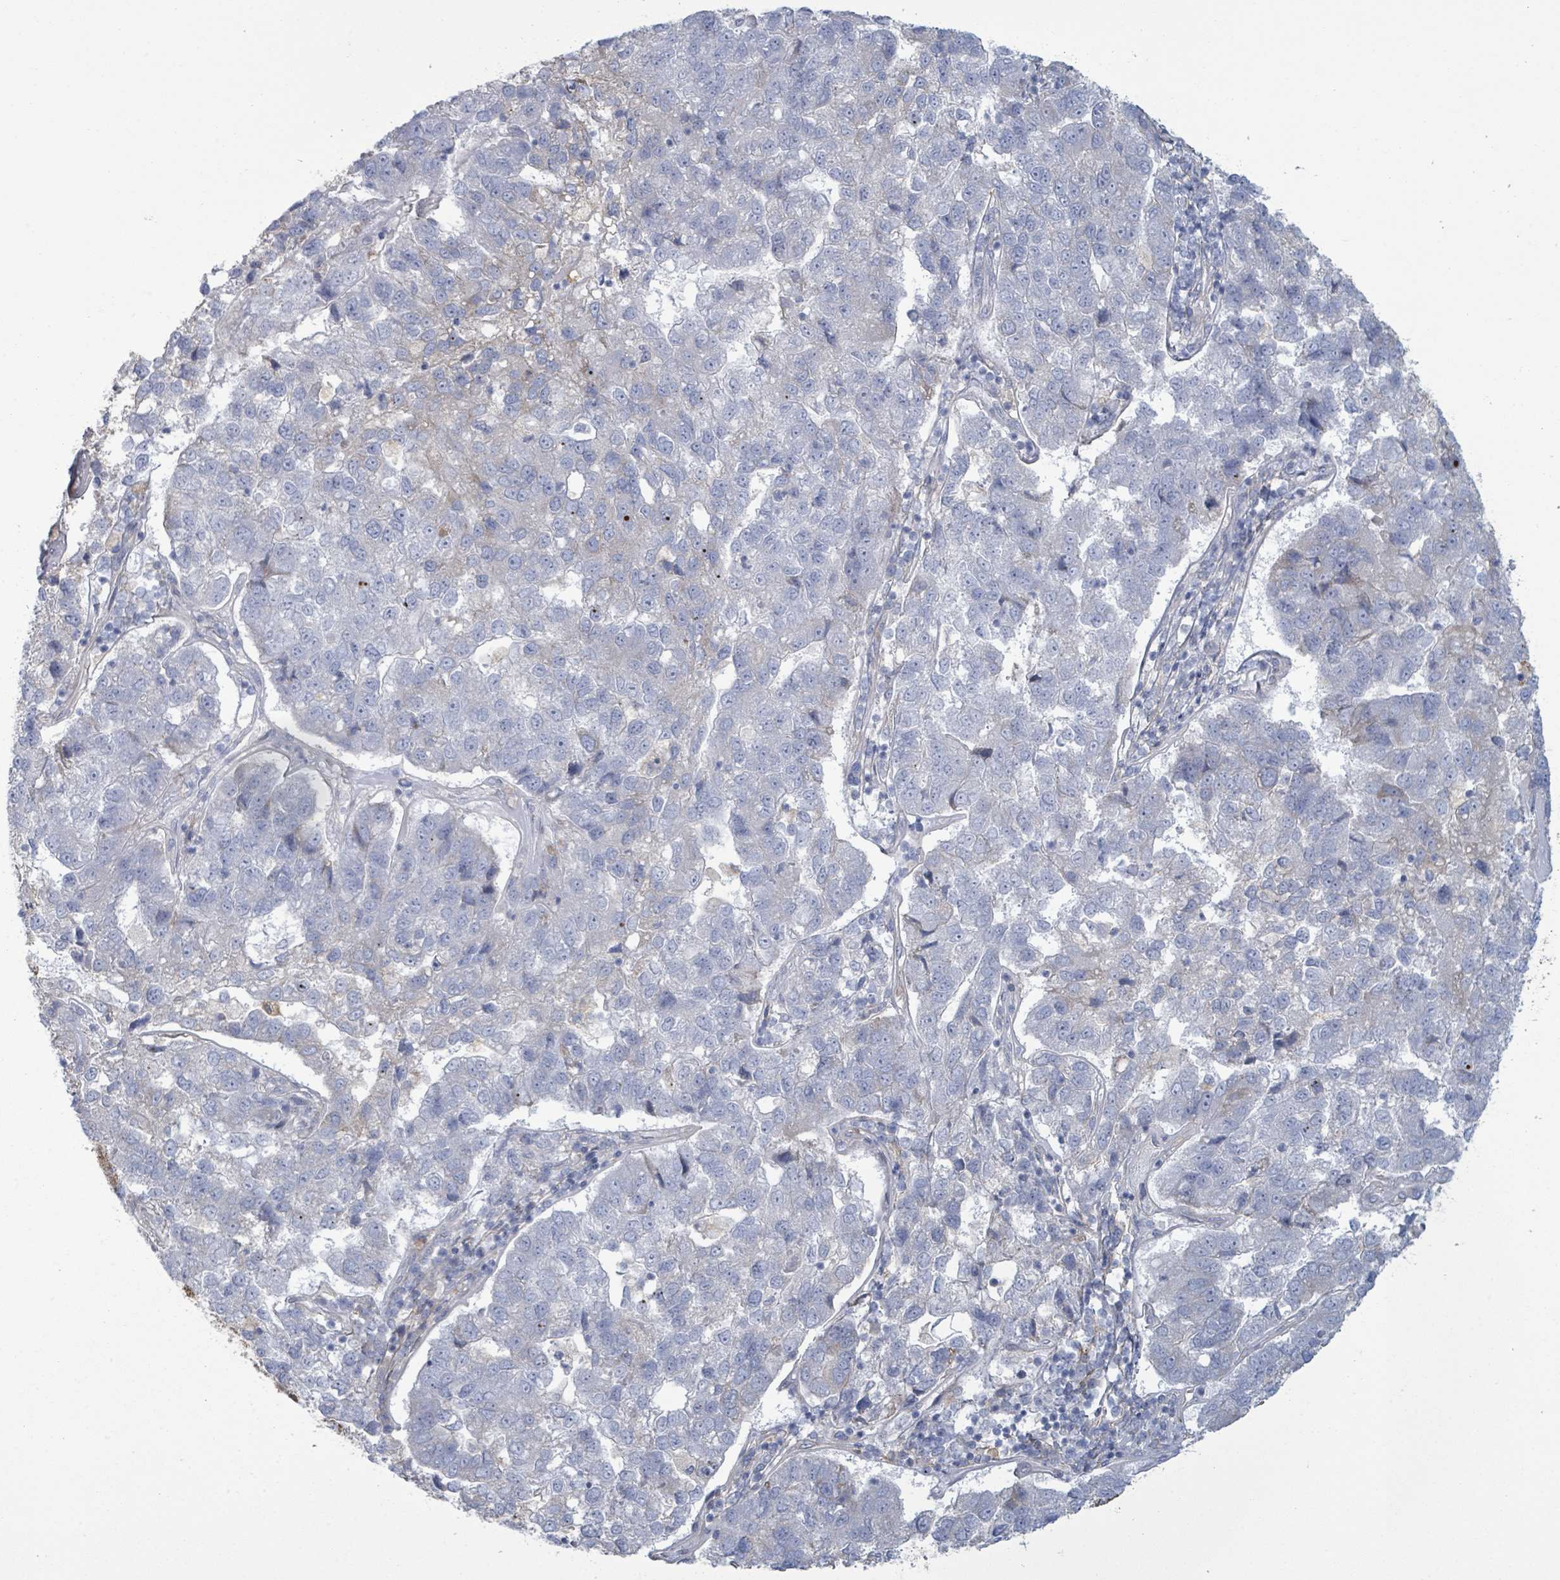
{"staining": {"intensity": "negative", "quantity": "none", "location": "none"}, "tissue": "pancreatic cancer", "cell_type": "Tumor cells", "image_type": "cancer", "snomed": [{"axis": "morphology", "description": "Adenocarcinoma, NOS"}, {"axis": "topography", "description": "Pancreas"}], "caption": "DAB immunohistochemical staining of human adenocarcinoma (pancreatic) reveals no significant staining in tumor cells.", "gene": "COL13A1", "patient": {"sex": "female", "age": 61}}